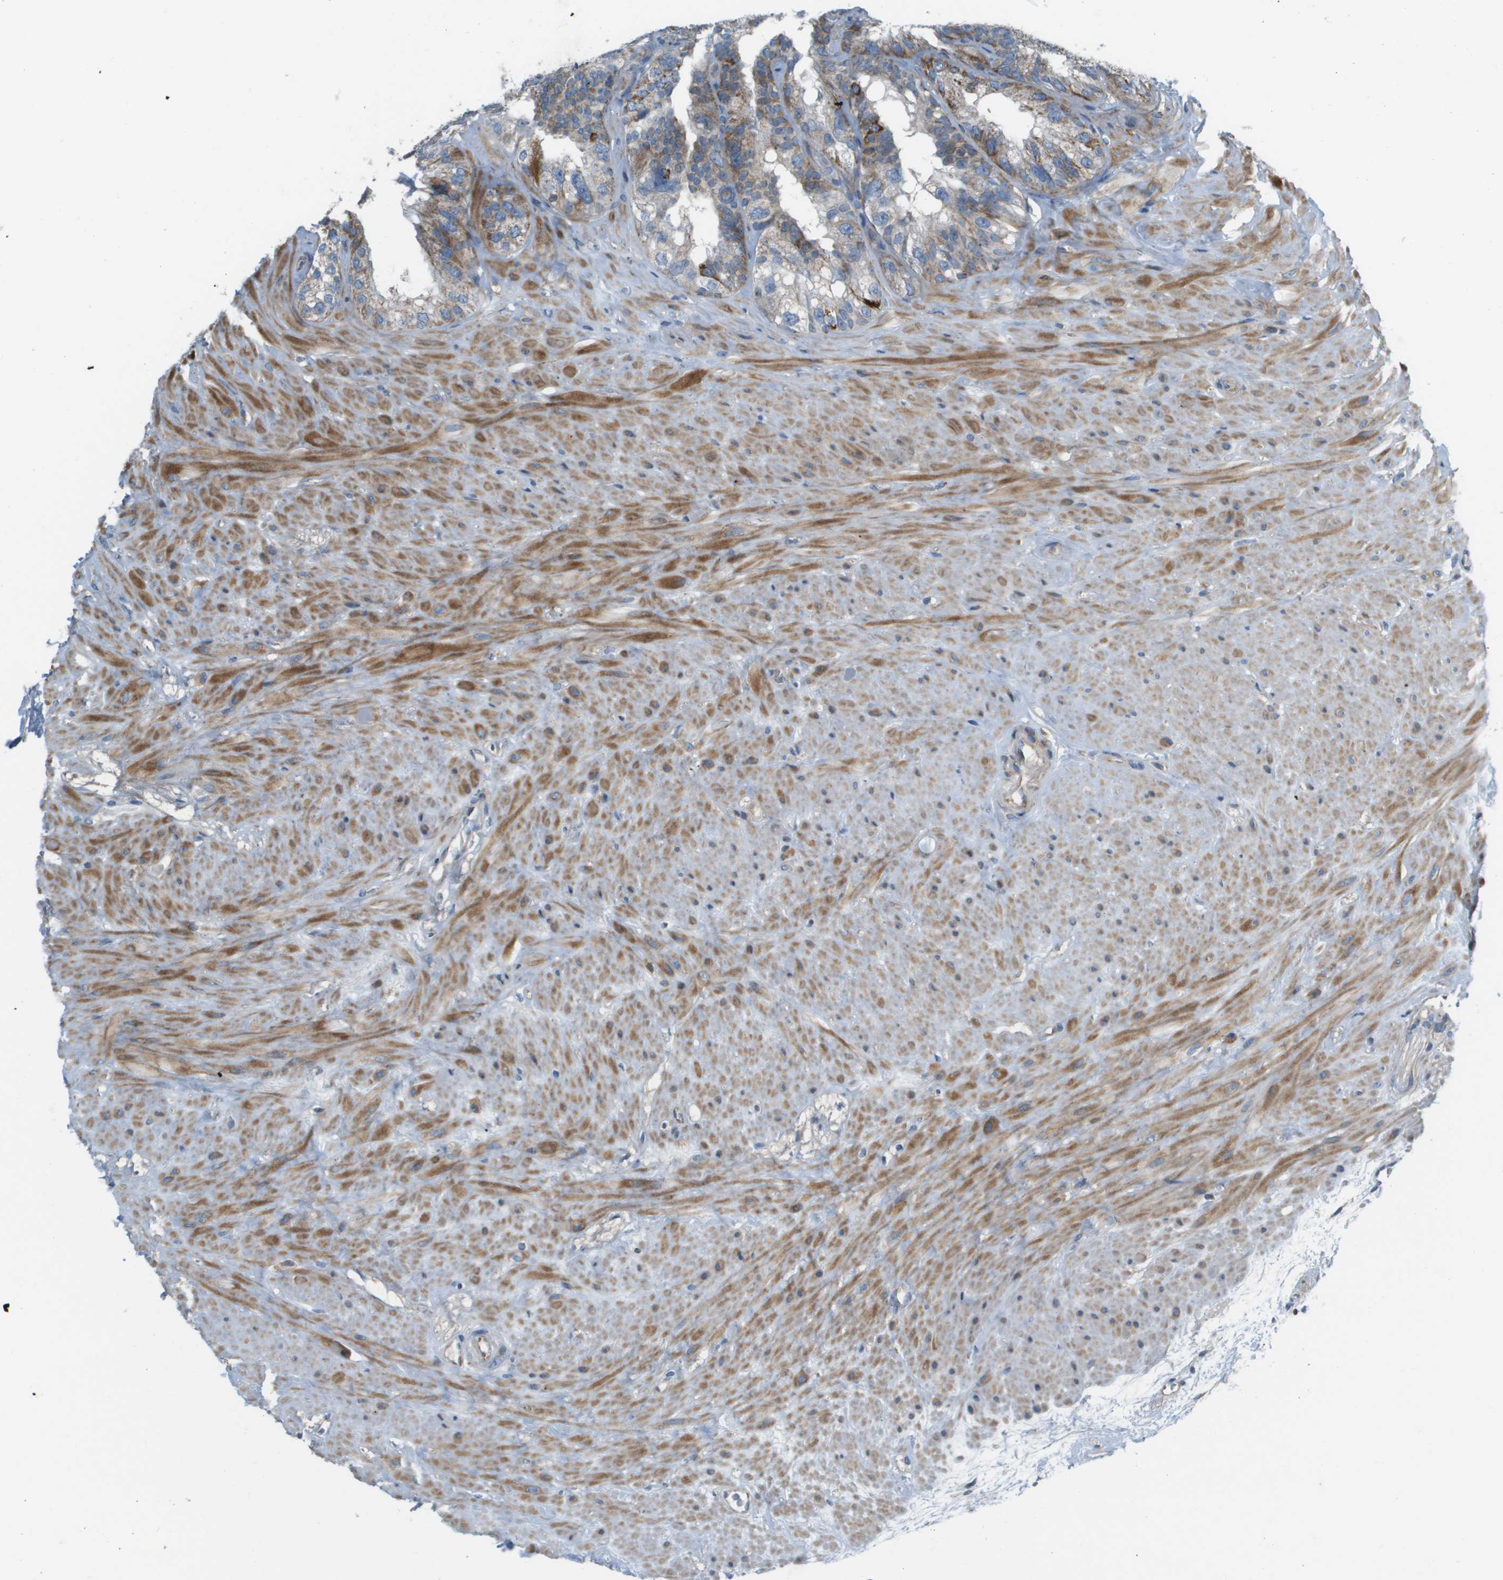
{"staining": {"intensity": "moderate", "quantity": "25%-75%", "location": "cytoplasmic/membranous"}, "tissue": "seminal vesicle", "cell_type": "Glandular cells", "image_type": "normal", "snomed": [{"axis": "morphology", "description": "Normal tissue, NOS"}, {"axis": "topography", "description": "Seminal veicle"}], "caption": "Protein staining reveals moderate cytoplasmic/membranous positivity in about 25%-75% of glandular cells in normal seminal vesicle.", "gene": "GALNT6", "patient": {"sex": "male", "age": 68}}